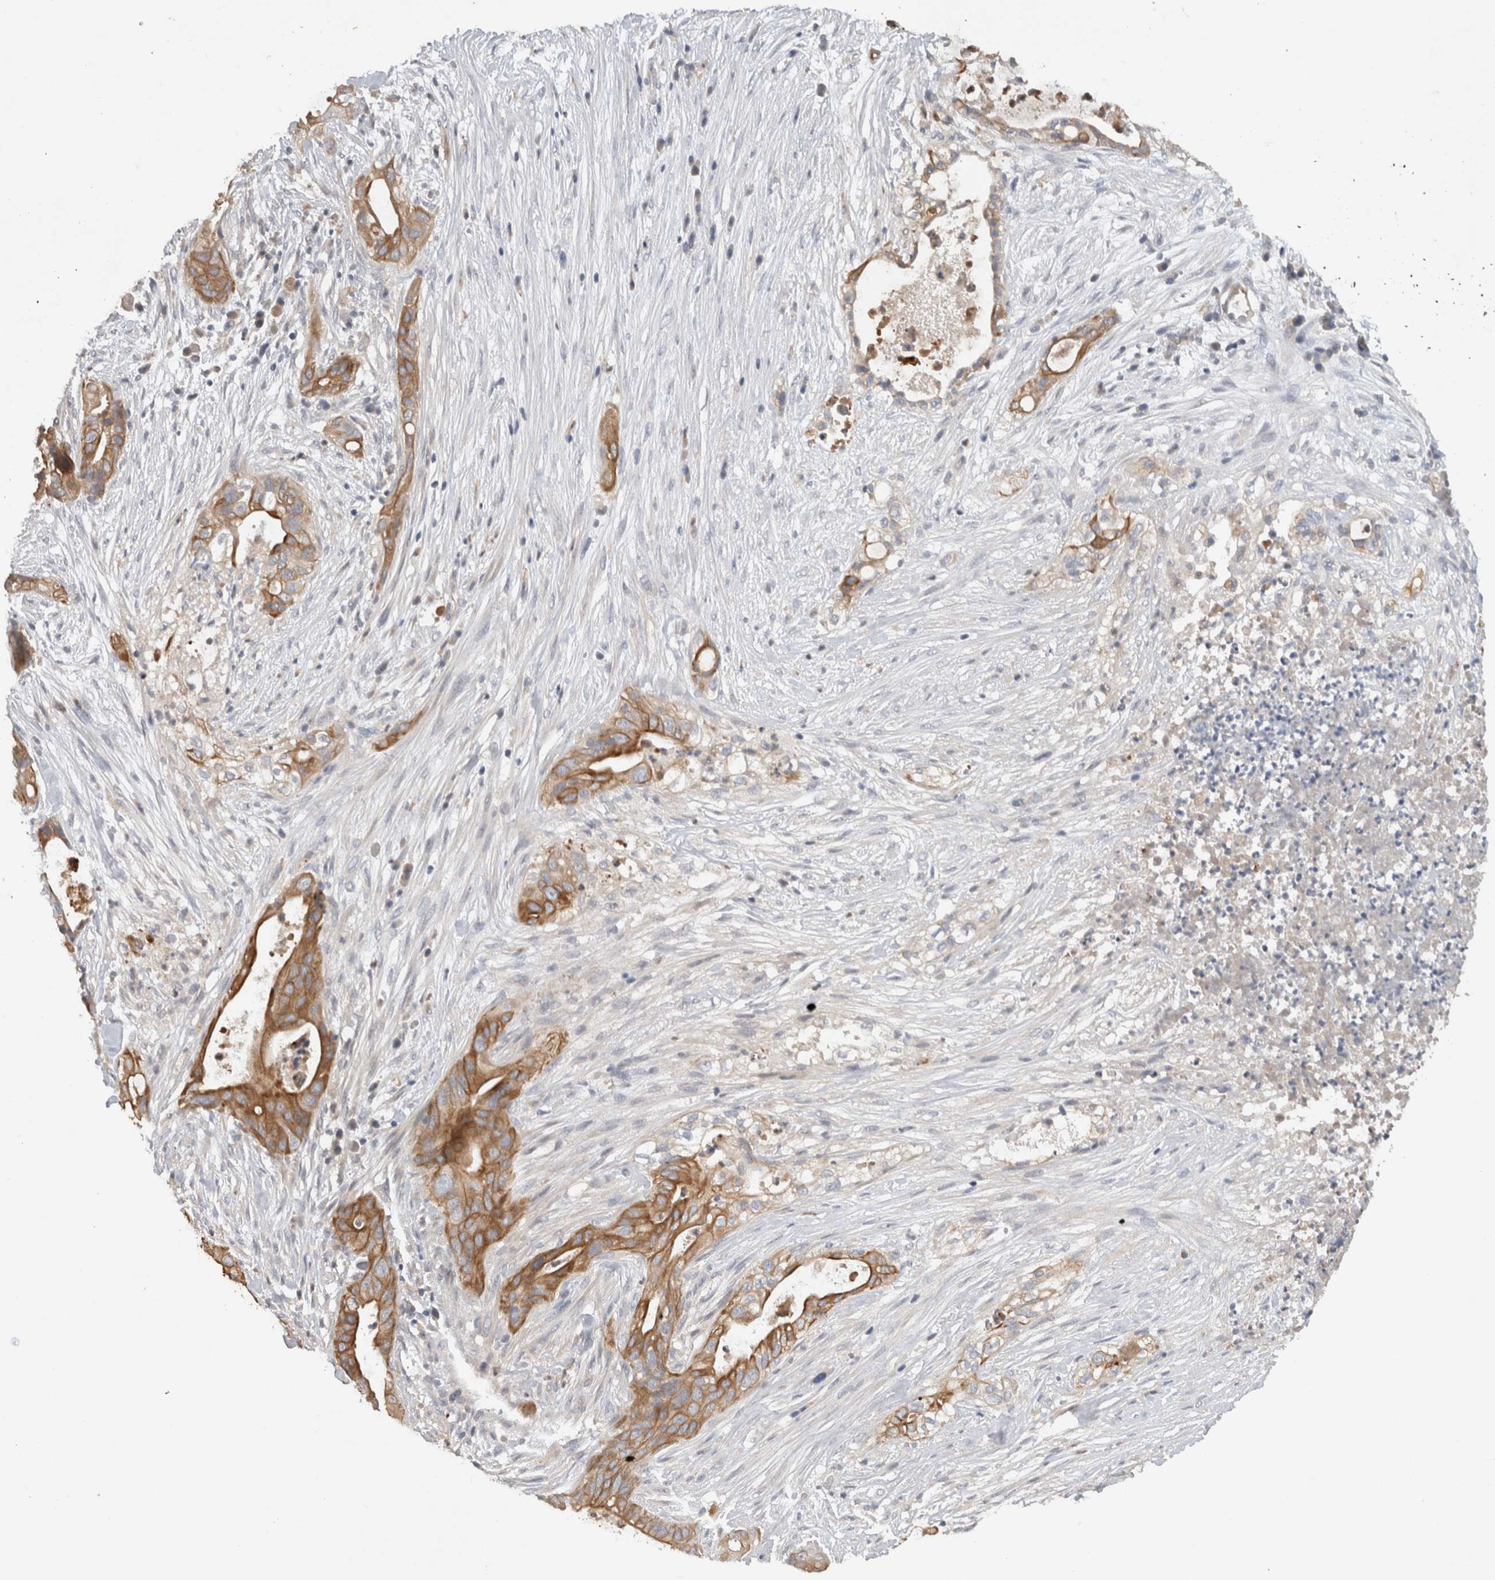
{"staining": {"intensity": "strong", "quantity": ">75%", "location": "cytoplasmic/membranous"}, "tissue": "pancreatic cancer", "cell_type": "Tumor cells", "image_type": "cancer", "snomed": [{"axis": "morphology", "description": "Adenocarcinoma, NOS"}, {"axis": "topography", "description": "Pancreas"}], "caption": "DAB (3,3'-diaminobenzidine) immunohistochemical staining of human pancreatic adenocarcinoma shows strong cytoplasmic/membranous protein staining in about >75% of tumor cells.", "gene": "HEXD", "patient": {"sex": "male", "age": 58}}